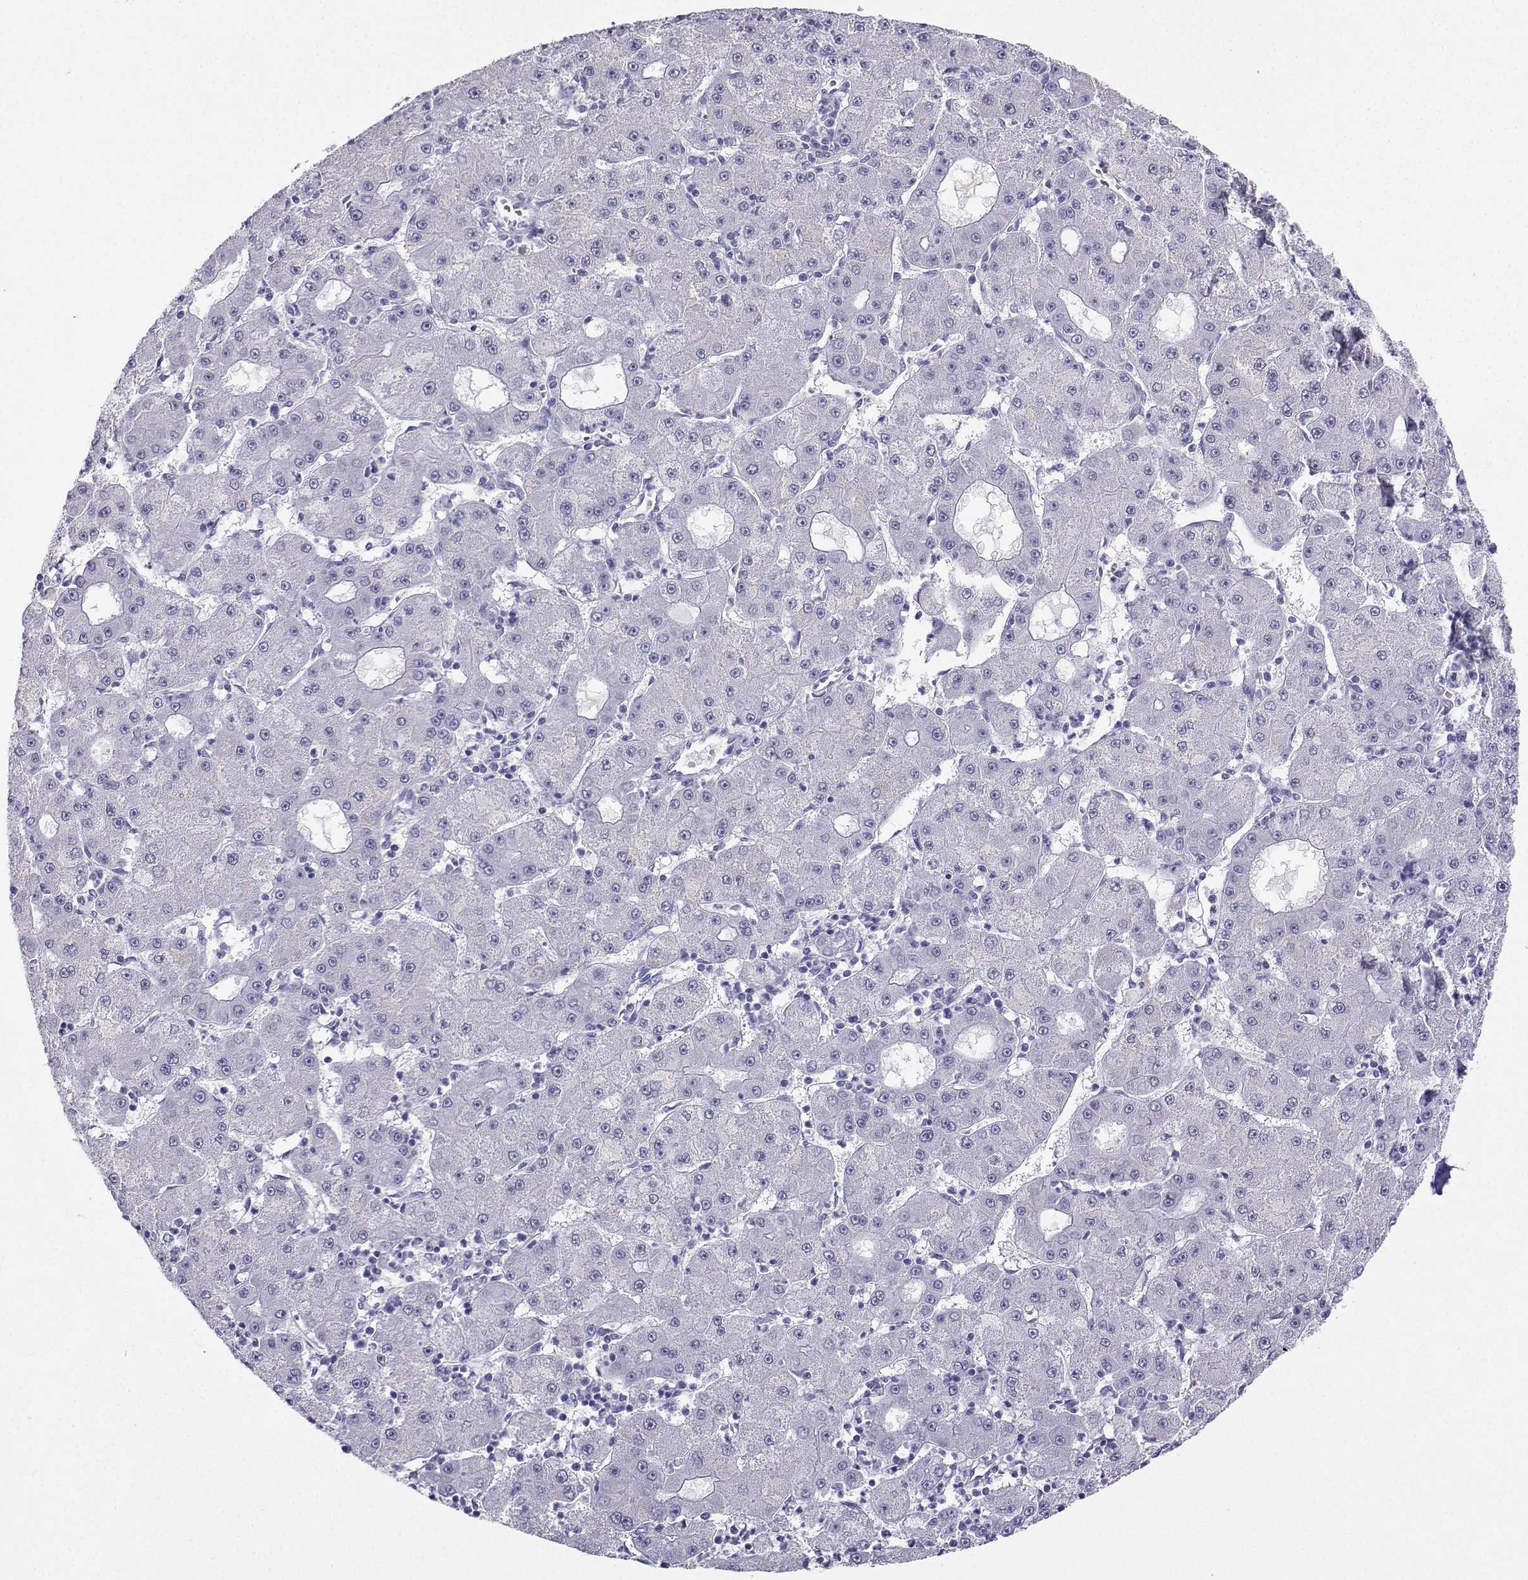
{"staining": {"intensity": "negative", "quantity": "none", "location": "none"}, "tissue": "liver cancer", "cell_type": "Tumor cells", "image_type": "cancer", "snomed": [{"axis": "morphology", "description": "Carcinoma, Hepatocellular, NOS"}, {"axis": "topography", "description": "Liver"}], "caption": "IHC photomicrograph of liver cancer stained for a protein (brown), which displays no staining in tumor cells. (Brightfield microscopy of DAB IHC at high magnification).", "gene": "SLC18A2", "patient": {"sex": "male", "age": 73}}